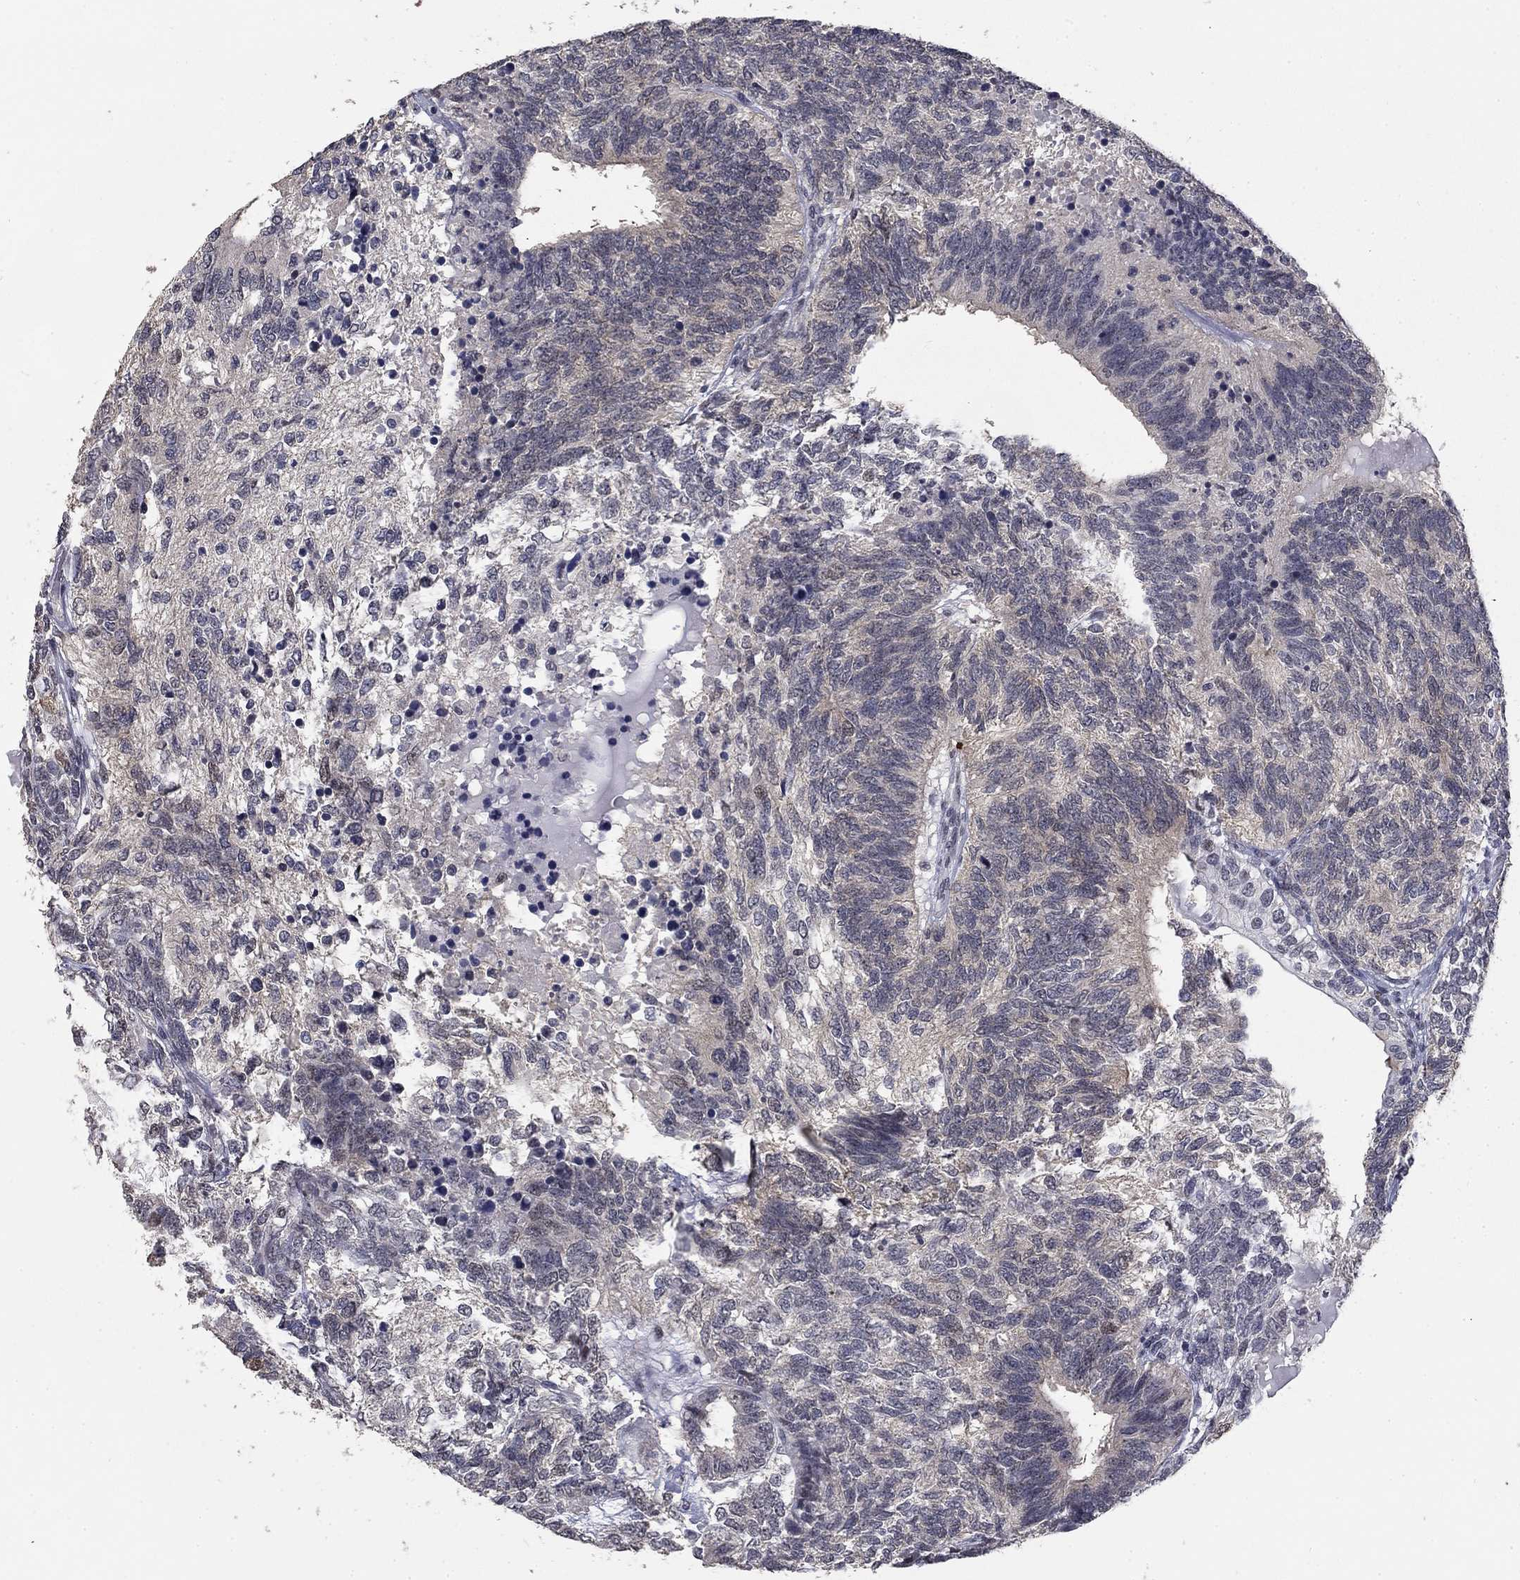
{"staining": {"intensity": "negative", "quantity": "none", "location": "none"}, "tissue": "testis cancer", "cell_type": "Tumor cells", "image_type": "cancer", "snomed": [{"axis": "morphology", "description": "Seminoma, NOS"}, {"axis": "morphology", "description": "Carcinoma, Embryonal, NOS"}, {"axis": "topography", "description": "Testis"}], "caption": "Immunohistochemical staining of testis cancer demonstrates no significant expression in tumor cells.", "gene": "SPATA33", "patient": {"sex": "male", "age": 41}}